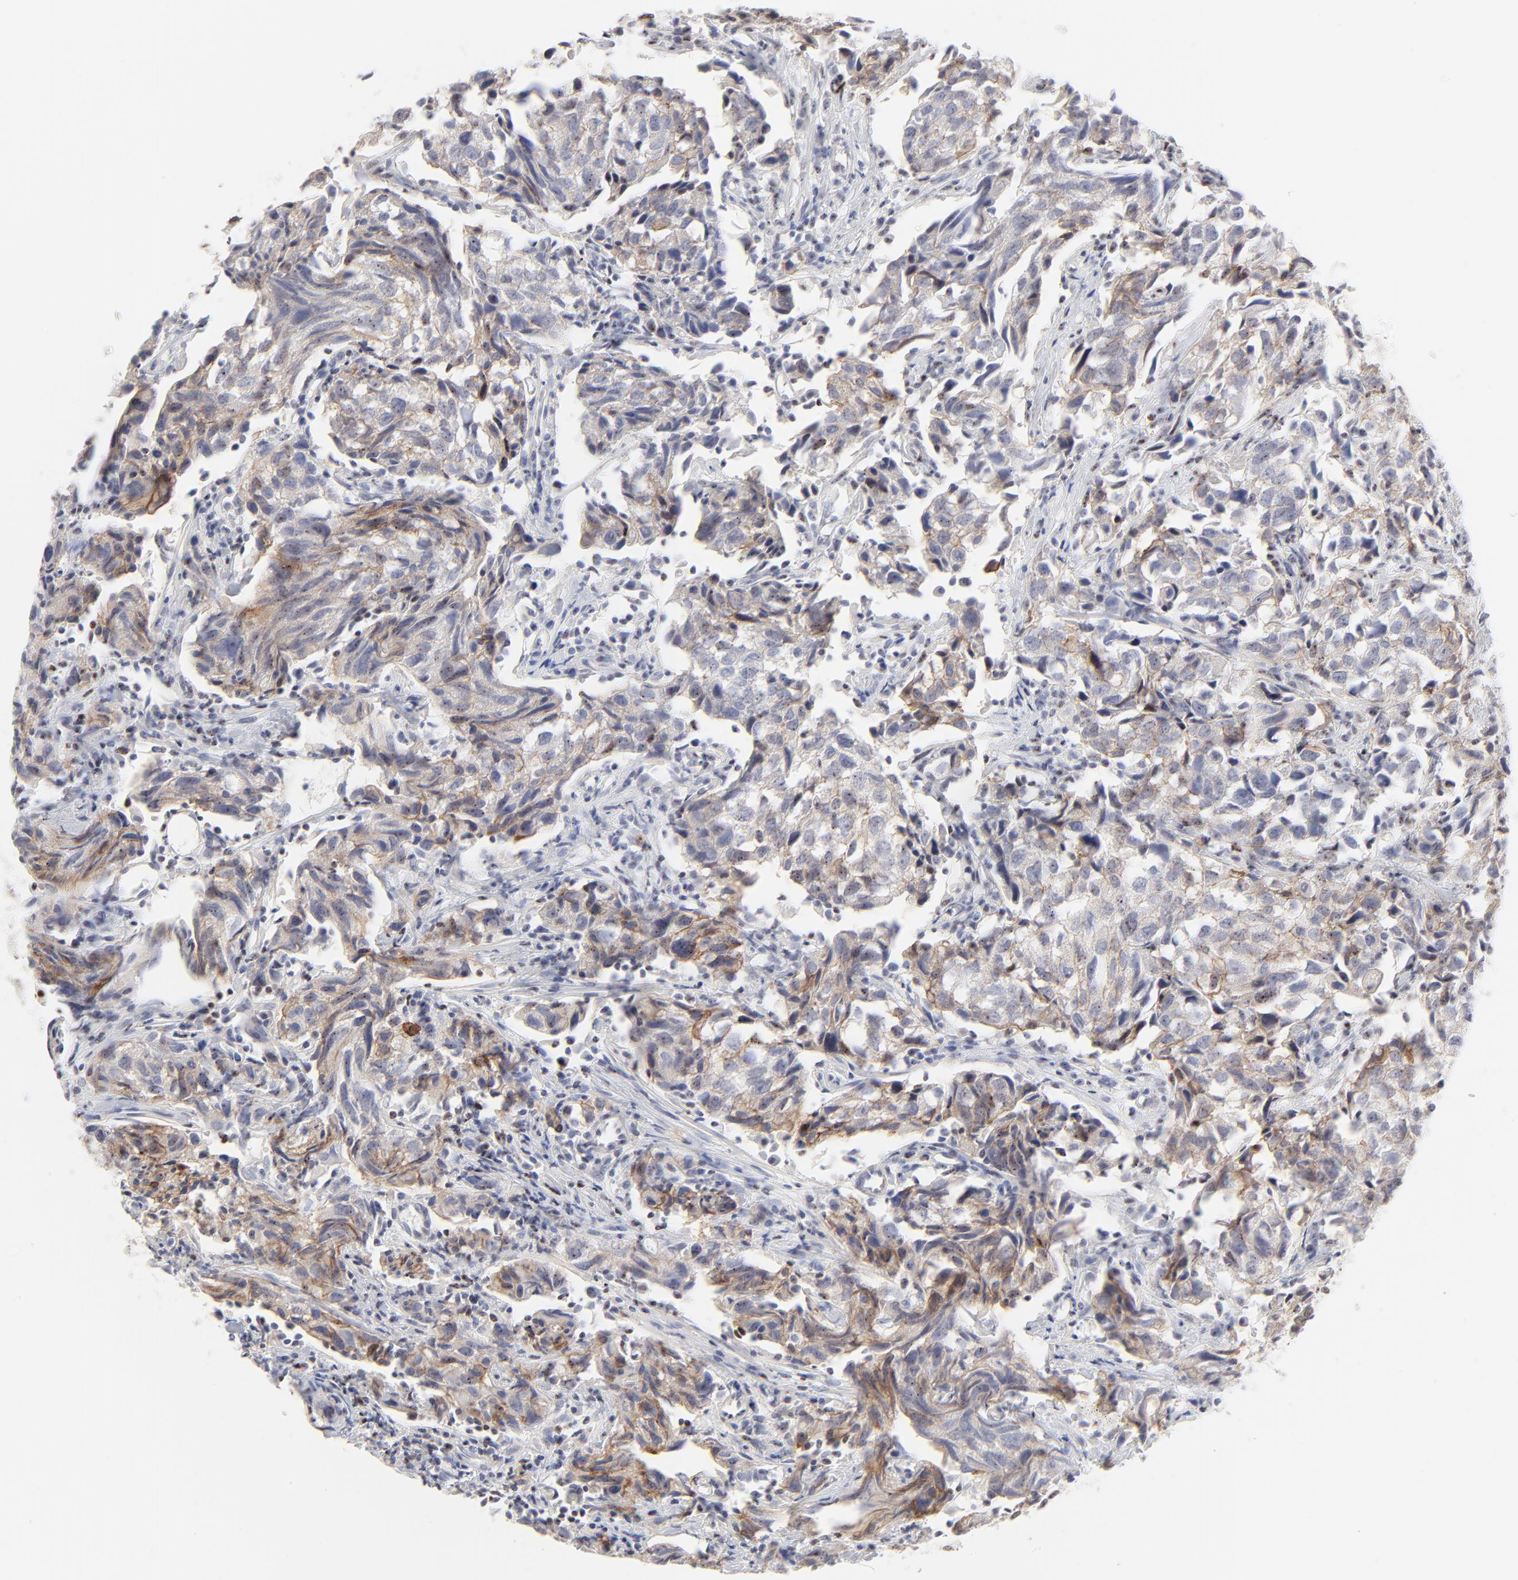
{"staining": {"intensity": "weak", "quantity": "<25%", "location": "cytoplasmic/membranous"}, "tissue": "urothelial cancer", "cell_type": "Tumor cells", "image_type": "cancer", "snomed": [{"axis": "morphology", "description": "Urothelial carcinoma, High grade"}, {"axis": "topography", "description": "Urinary bladder"}], "caption": "Immunohistochemistry of human high-grade urothelial carcinoma displays no staining in tumor cells. Brightfield microscopy of immunohistochemistry (IHC) stained with DAB (brown) and hematoxylin (blue), captured at high magnification.", "gene": "NFIL3", "patient": {"sex": "female", "age": 75}}